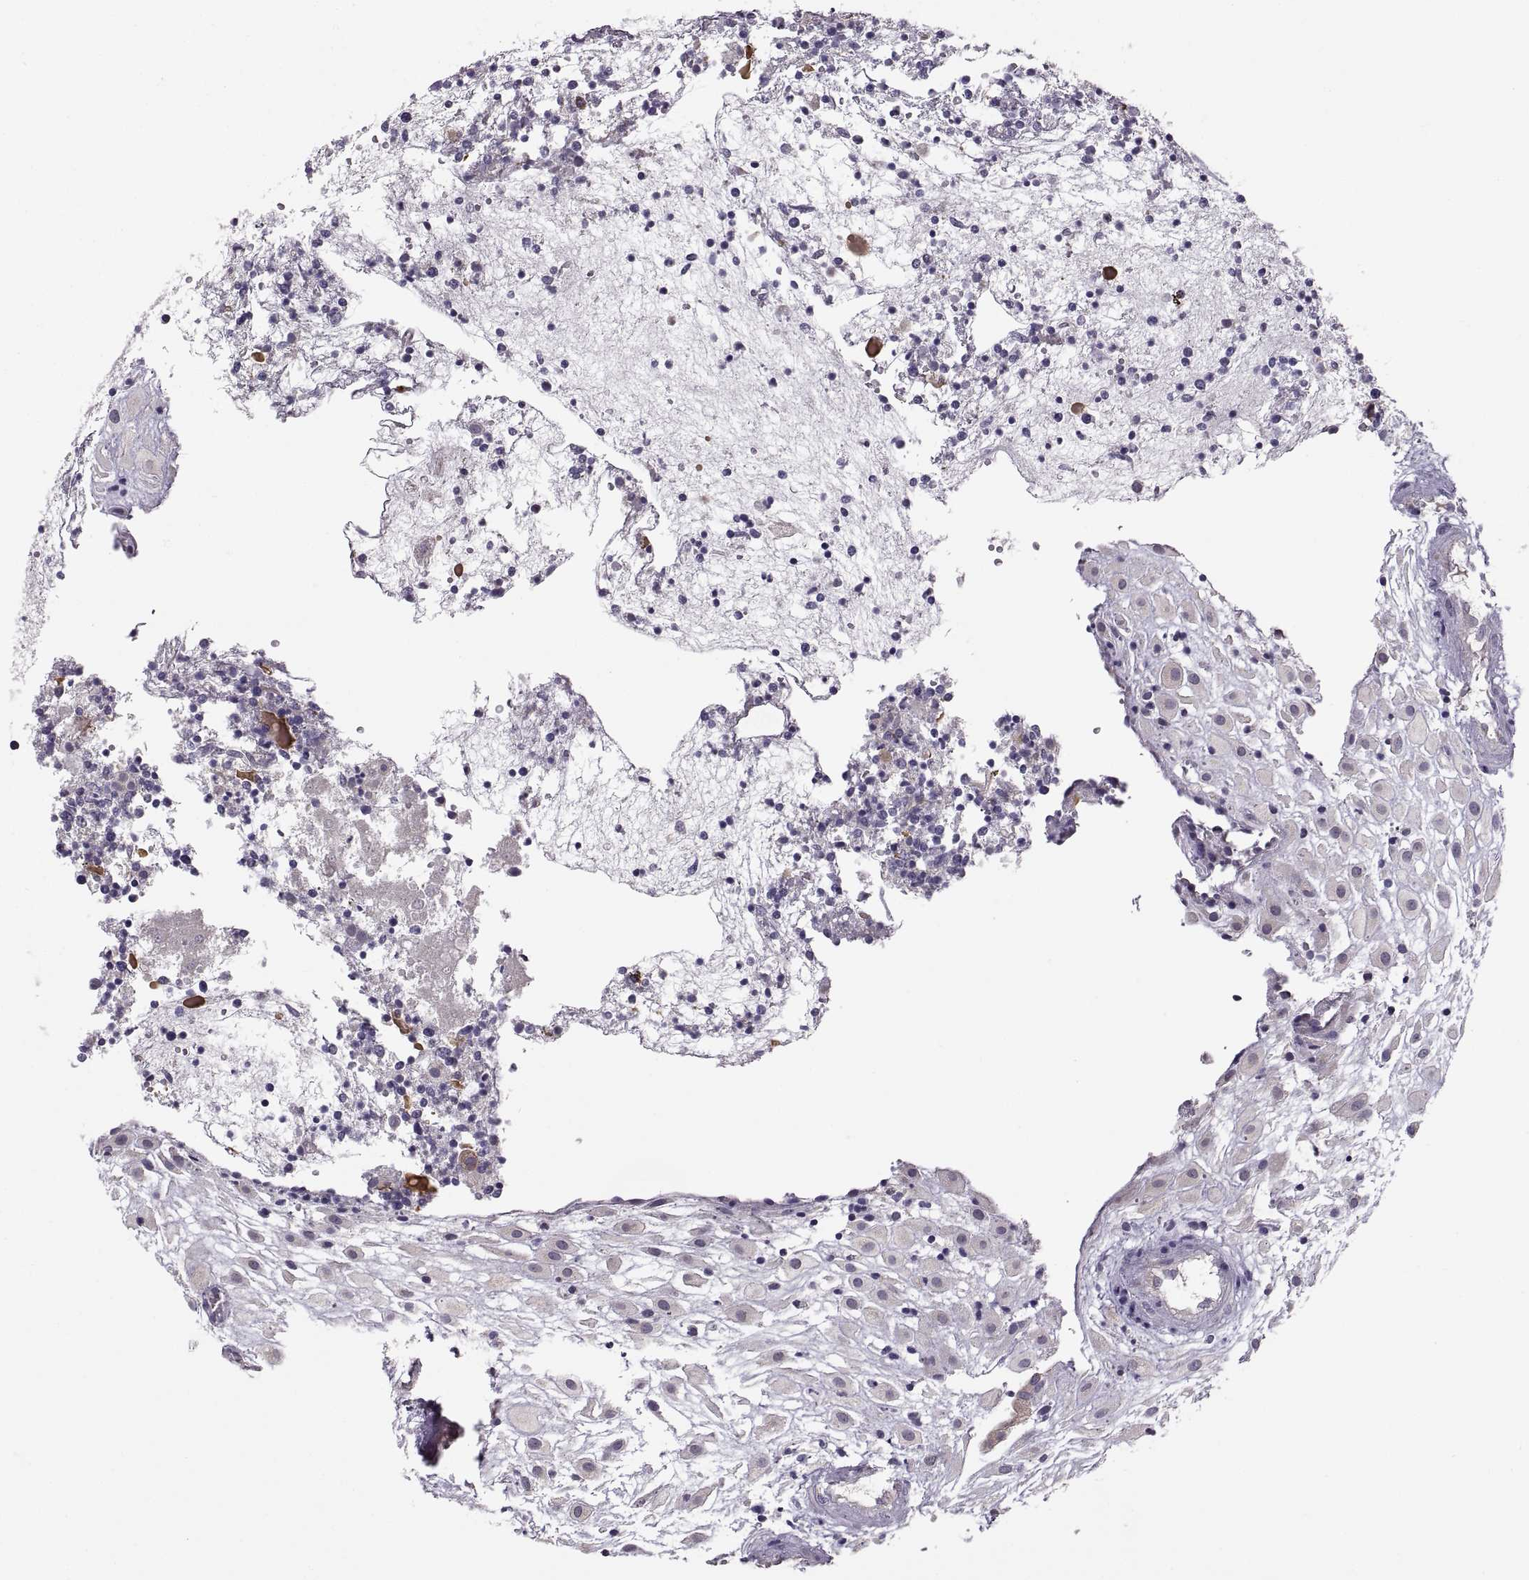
{"staining": {"intensity": "negative", "quantity": "none", "location": "none"}, "tissue": "placenta", "cell_type": "Decidual cells", "image_type": "normal", "snomed": [{"axis": "morphology", "description": "Normal tissue, NOS"}, {"axis": "topography", "description": "Placenta"}], "caption": "Decidual cells show no significant protein positivity in unremarkable placenta. Nuclei are stained in blue.", "gene": "ACSBG2", "patient": {"sex": "female", "age": 24}}